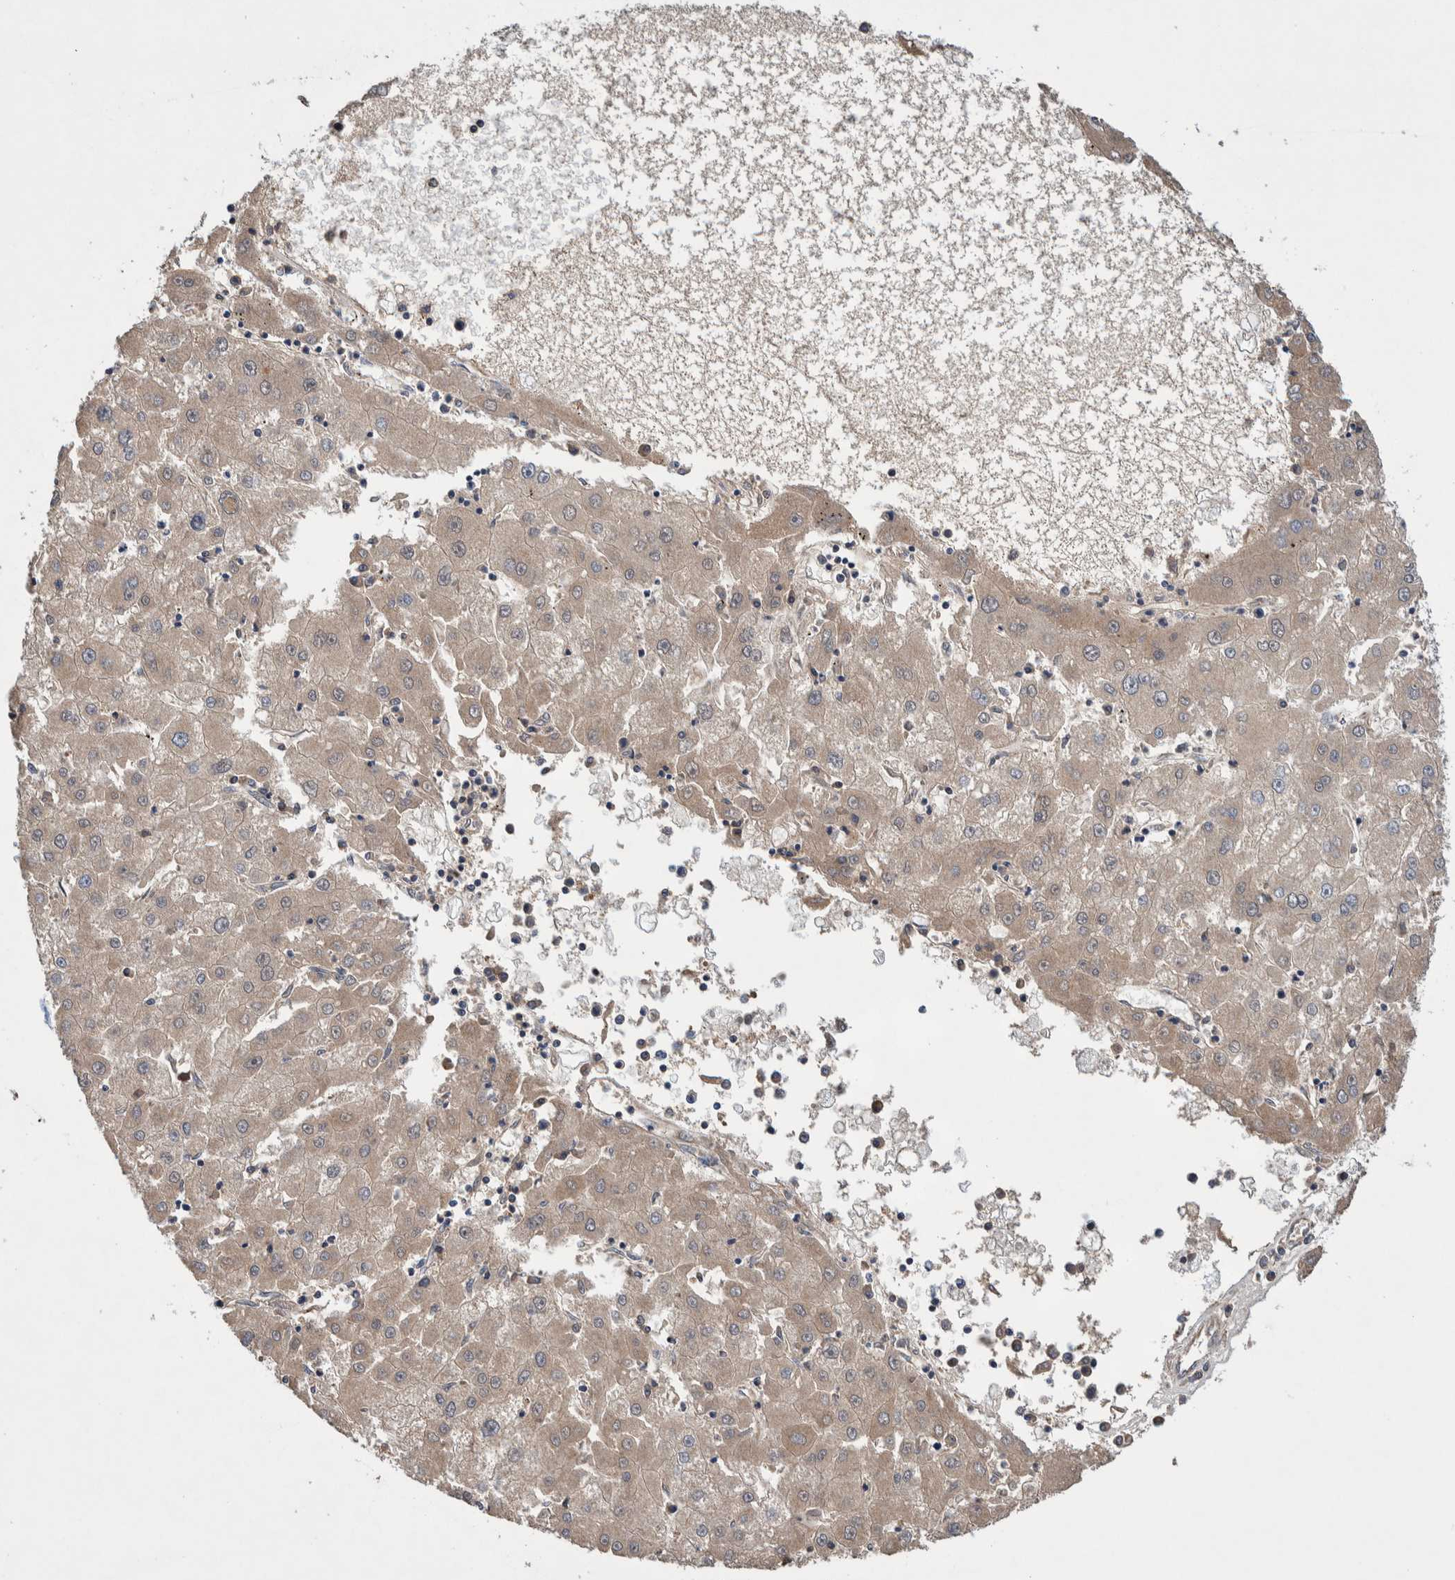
{"staining": {"intensity": "weak", "quantity": ">75%", "location": "cytoplasmic/membranous"}, "tissue": "liver cancer", "cell_type": "Tumor cells", "image_type": "cancer", "snomed": [{"axis": "morphology", "description": "Carcinoma, Hepatocellular, NOS"}, {"axis": "topography", "description": "Liver"}], "caption": "The image reveals a brown stain indicating the presence of a protein in the cytoplasmic/membranous of tumor cells in liver cancer (hepatocellular carcinoma).", "gene": "PIK3R6", "patient": {"sex": "male", "age": 72}}